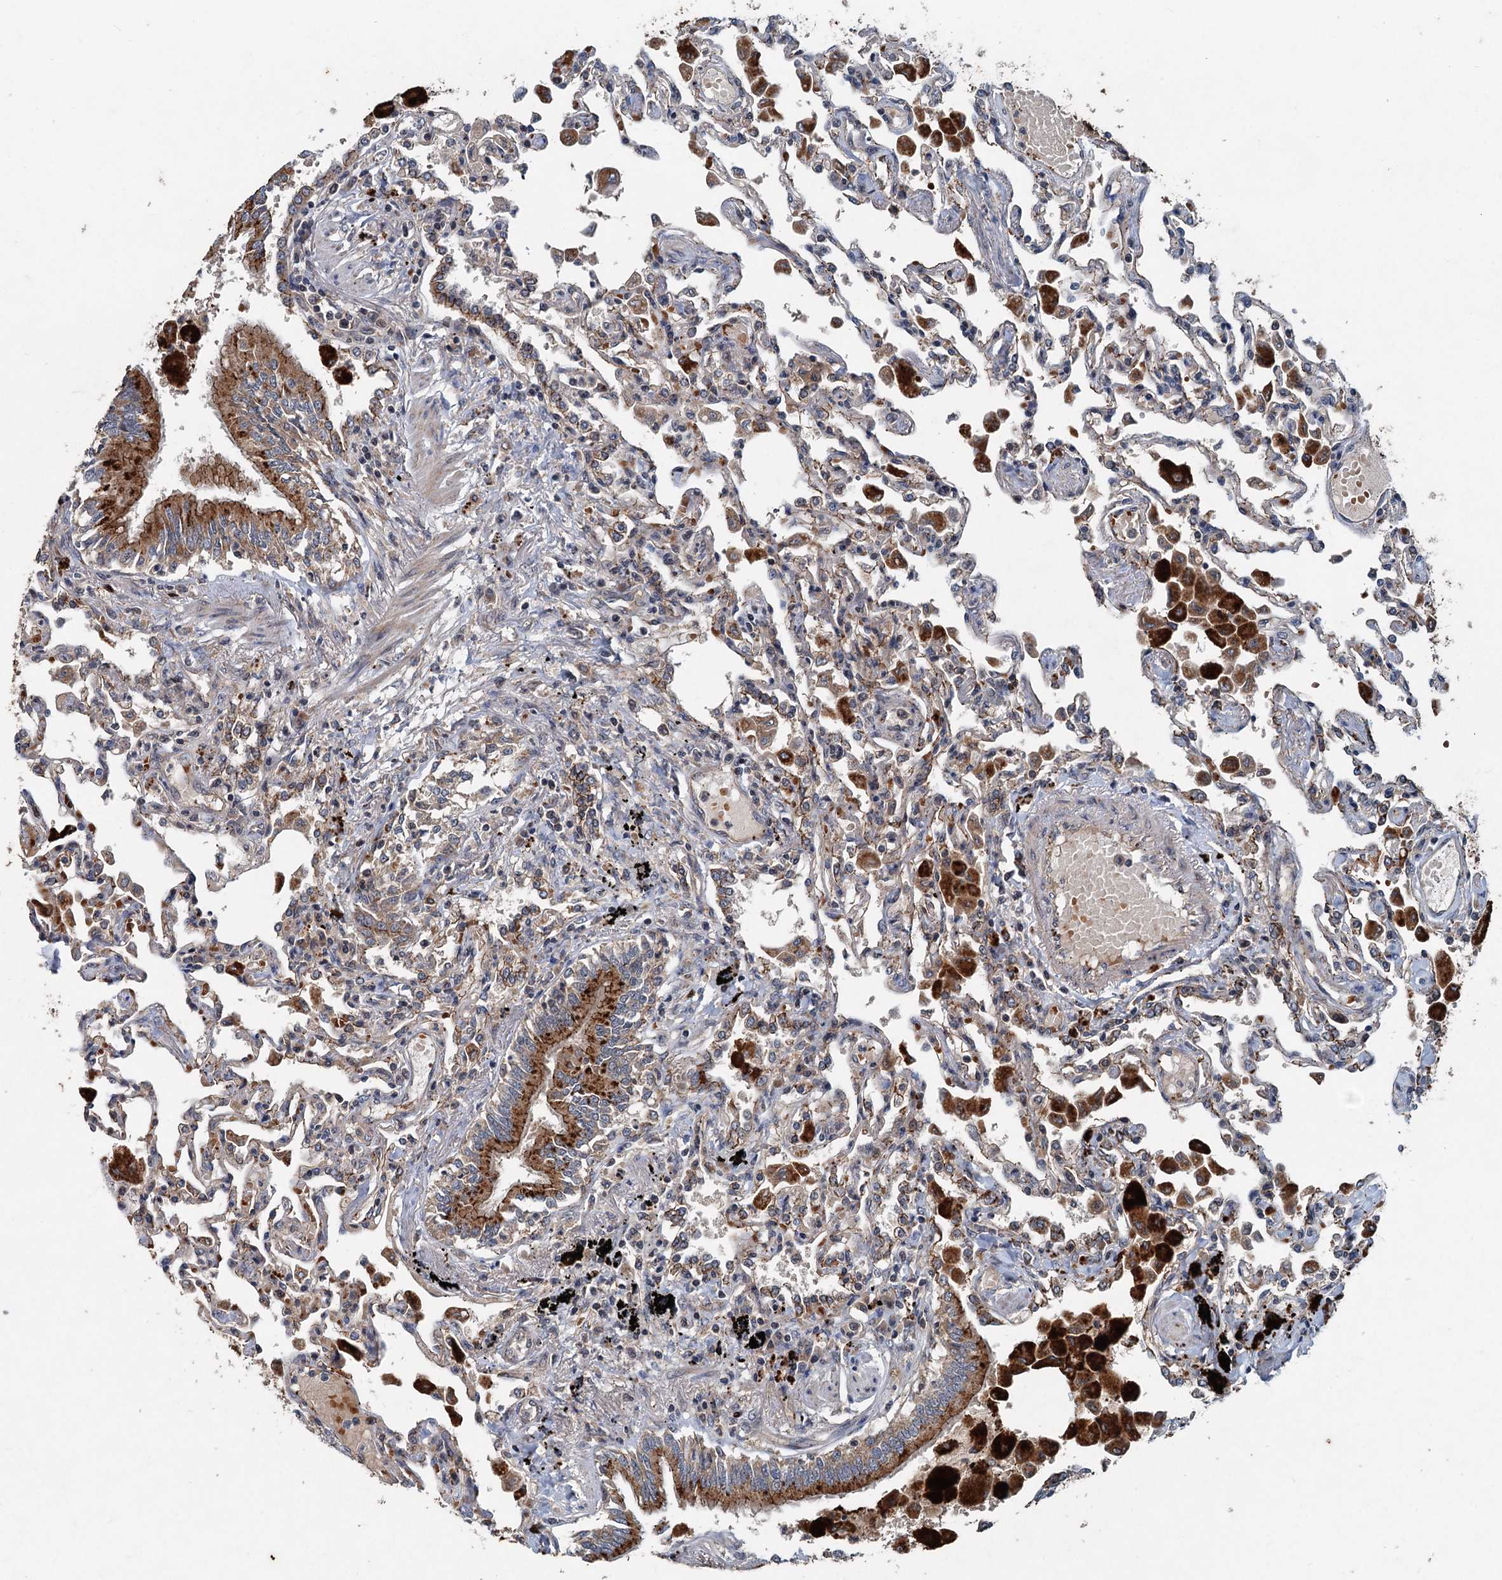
{"staining": {"intensity": "moderate", "quantity": "<25%", "location": "cytoplasmic/membranous"}, "tissue": "lung", "cell_type": "Alveolar cells", "image_type": "normal", "snomed": [{"axis": "morphology", "description": "Normal tissue, NOS"}, {"axis": "topography", "description": "Bronchus"}, {"axis": "topography", "description": "Lung"}], "caption": "Immunohistochemical staining of benign lung shows <25% levels of moderate cytoplasmic/membranous protein positivity in approximately <25% of alveolar cells.", "gene": "N4BP2L2", "patient": {"sex": "female", "age": 49}}